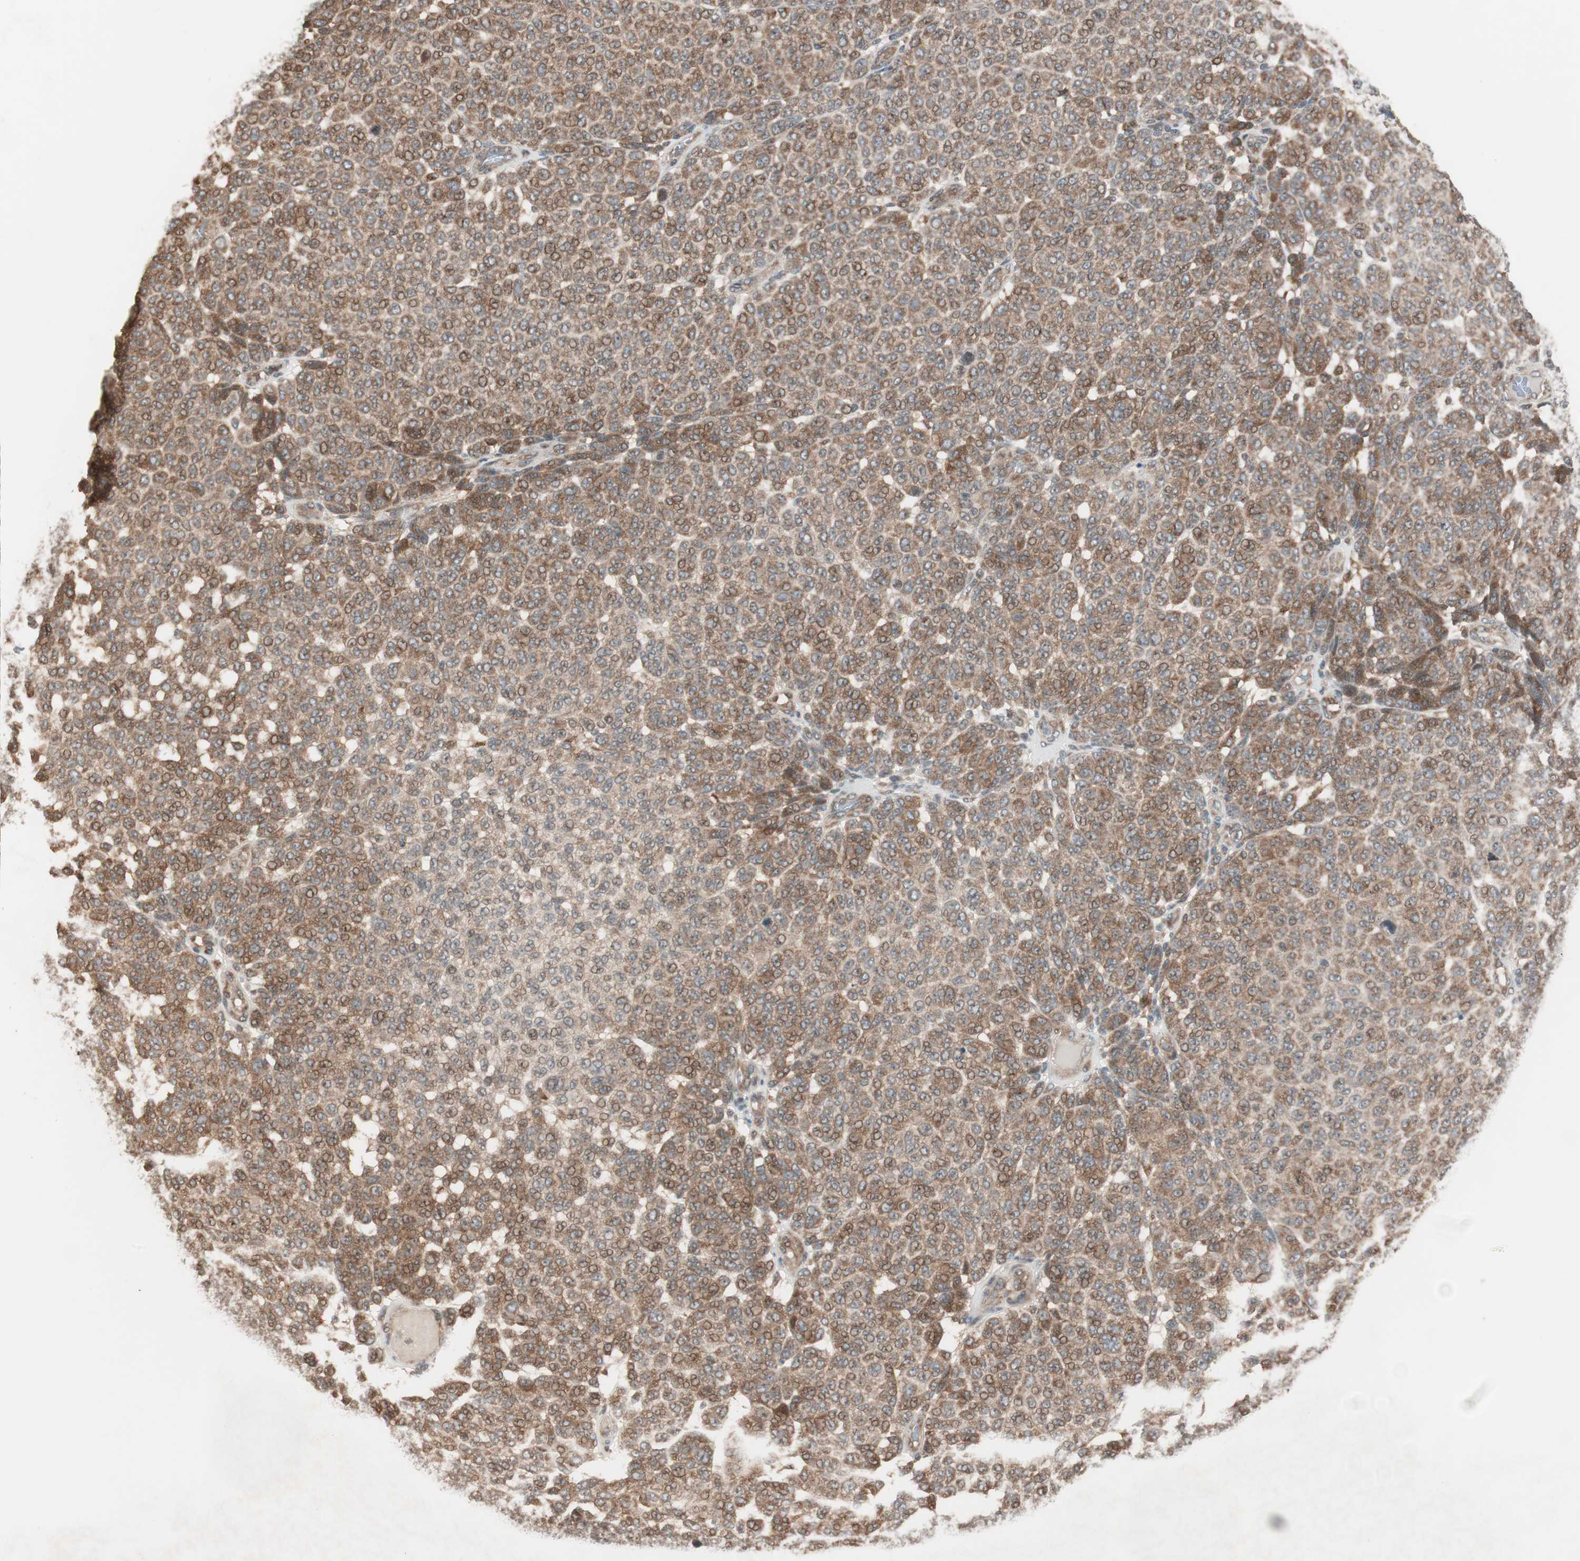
{"staining": {"intensity": "moderate", "quantity": ">75%", "location": "cytoplasmic/membranous"}, "tissue": "melanoma", "cell_type": "Tumor cells", "image_type": "cancer", "snomed": [{"axis": "morphology", "description": "Malignant melanoma, NOS"}, {"axis": "topography", "description": "Skin"}], "caption": "Tumor cells demonstrate medium levels of moderate cytoplasmic/membranous positivity in approximately >75% of cells in human malignant melanoma. (IHC, brightfield microscopy, high magnification).", "gene": "FBXO5", "patient": {"sex": "male", "age": 59}}